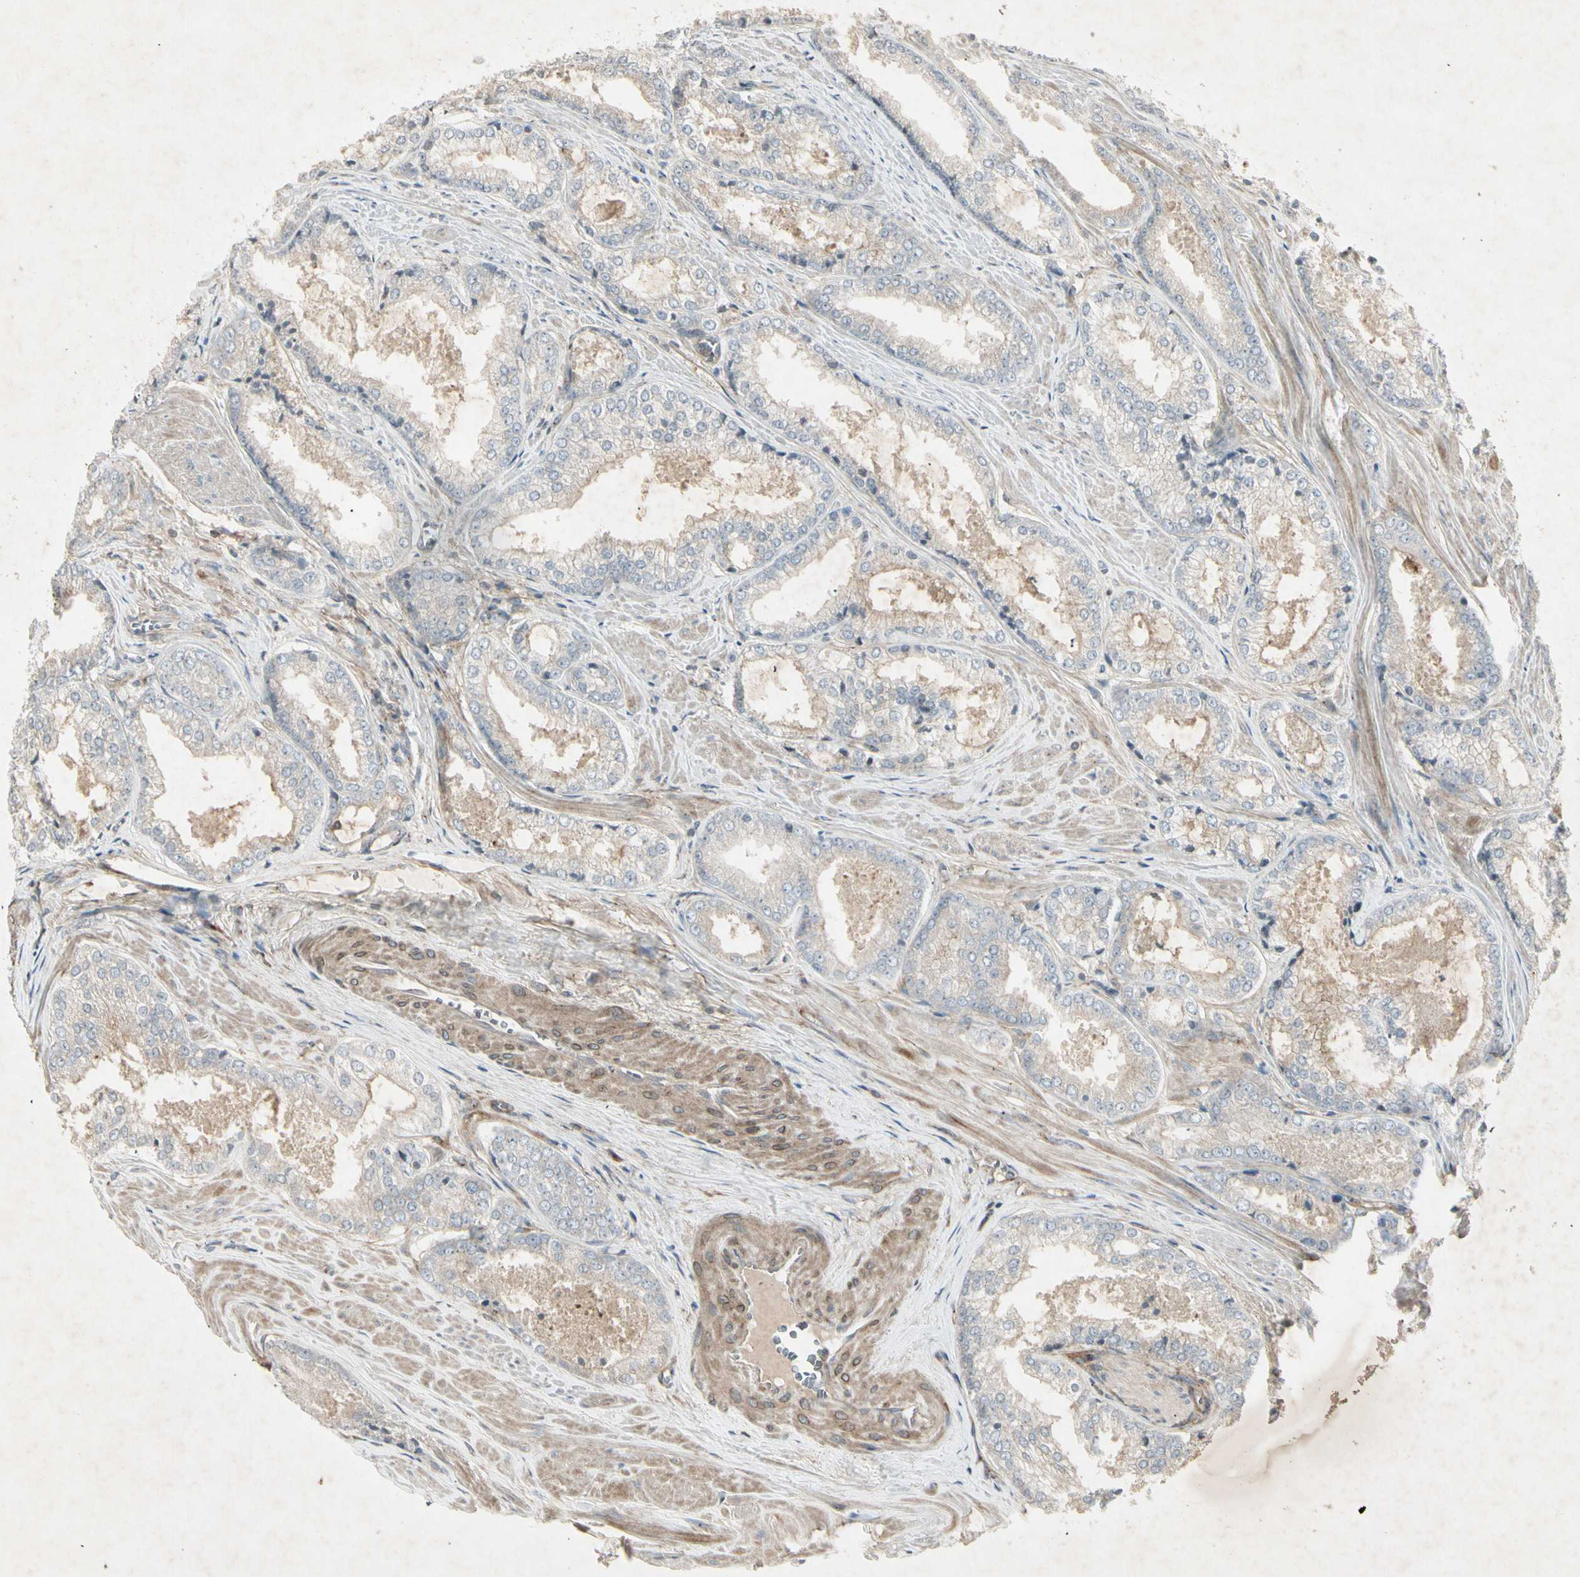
{"staining": {"intensity": "weak", "quantity": ">75%", "location": "cytoplasmic/membranous"}, "tissue": "prostate cancer", "cell_type": "Tumor cells", "image_type": "cancer", "snomed": [{"axis": "morphology", "description": "Adenocarcinoma, Low grade"}, {"axis": "topography", "description": "Prostate"}], "caption": "Human low-grade adenocarcinoma (prostate) stained for a protein (brown) shows weak cytoplasmic/membranous positive expression in about >75% of tumor cells.", "gene": "TEK", "patient": {"sex": "male", "age": 64}}